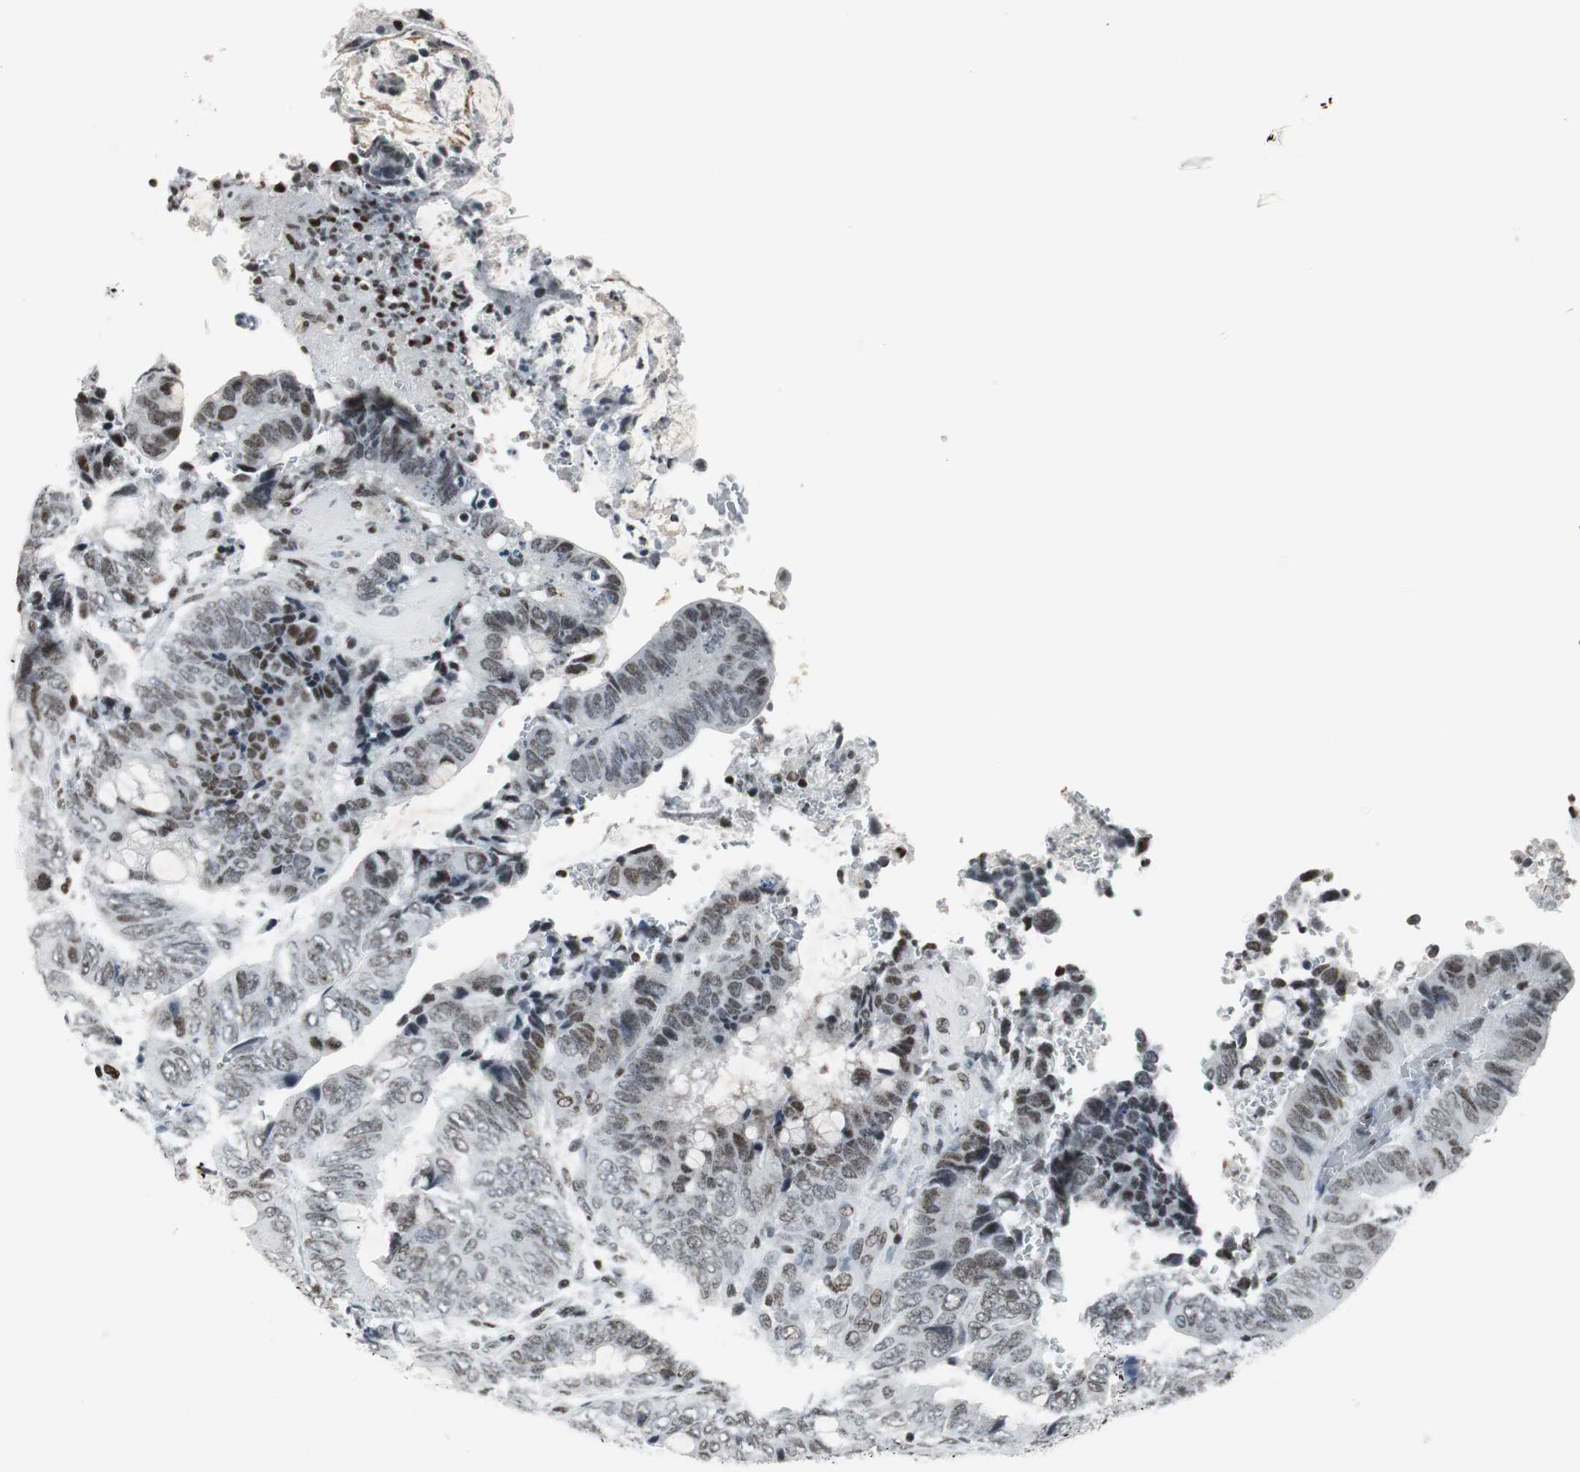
{"staining": {"intensity": "weak", "quantity": ">75%", "location": "nuclear"}, "tissue": "colorectal cancer", "cell_type": "Tumor cells", "image_type": "cancer", "snomed": [{"axis": "morphology", "description": "Normal tissue, NOS"}, {"axis": "morphology", "description": "Adenocarcinoma, NOS"}, {"axis": "topography", "description": "Rectum"}, {"axis": "topography", "description": "Peripheral nerve tissue"}], "caption": "High-magnification brightfield microscopy of colorectal cancer (adenocarcinoma) stained with DAB (3,3'-diaminobenzidine) (brown) and counterstained with hematoxylin (blue). tumor cells exhibit weak nuclear expression is present in about>75% of cells.", "gene": "RBBP4", "patient": {"sex": "male", "age": 92}}